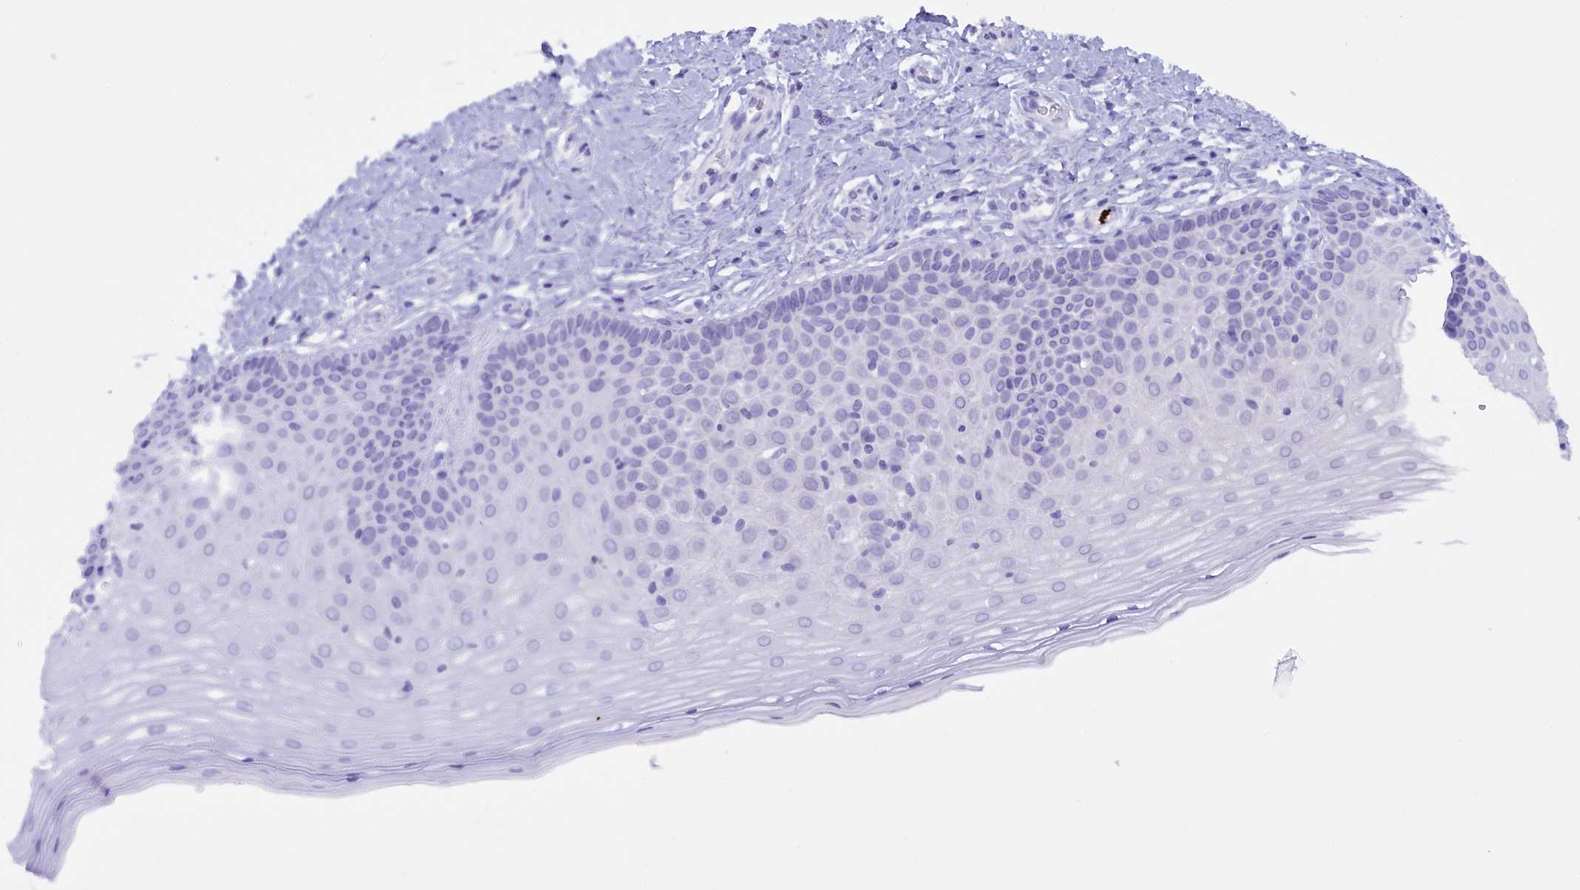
{"staining": {"intensity": "negative", "quantity": "none", "location": "none"}, "tissue": "cervix", "cell_type": "Glandular cells", "image_type": "normal", "snomed": [{"axis": "morphology", "description": "Normal tissue, NOS"}, {"axis": "topography", "description": "Cervix"}], "caption": "There is no significant staining in glandular cells of cervix. The staining was performed using DAB (3,3'-diaminobenzidine) to visualize the protein expression in brown, while the nuclei were stained in blue with hematoxylin (Magnification: 20x).", "gene": "ZSWIM4", "patient": {"sex": "female", "age": 36}}